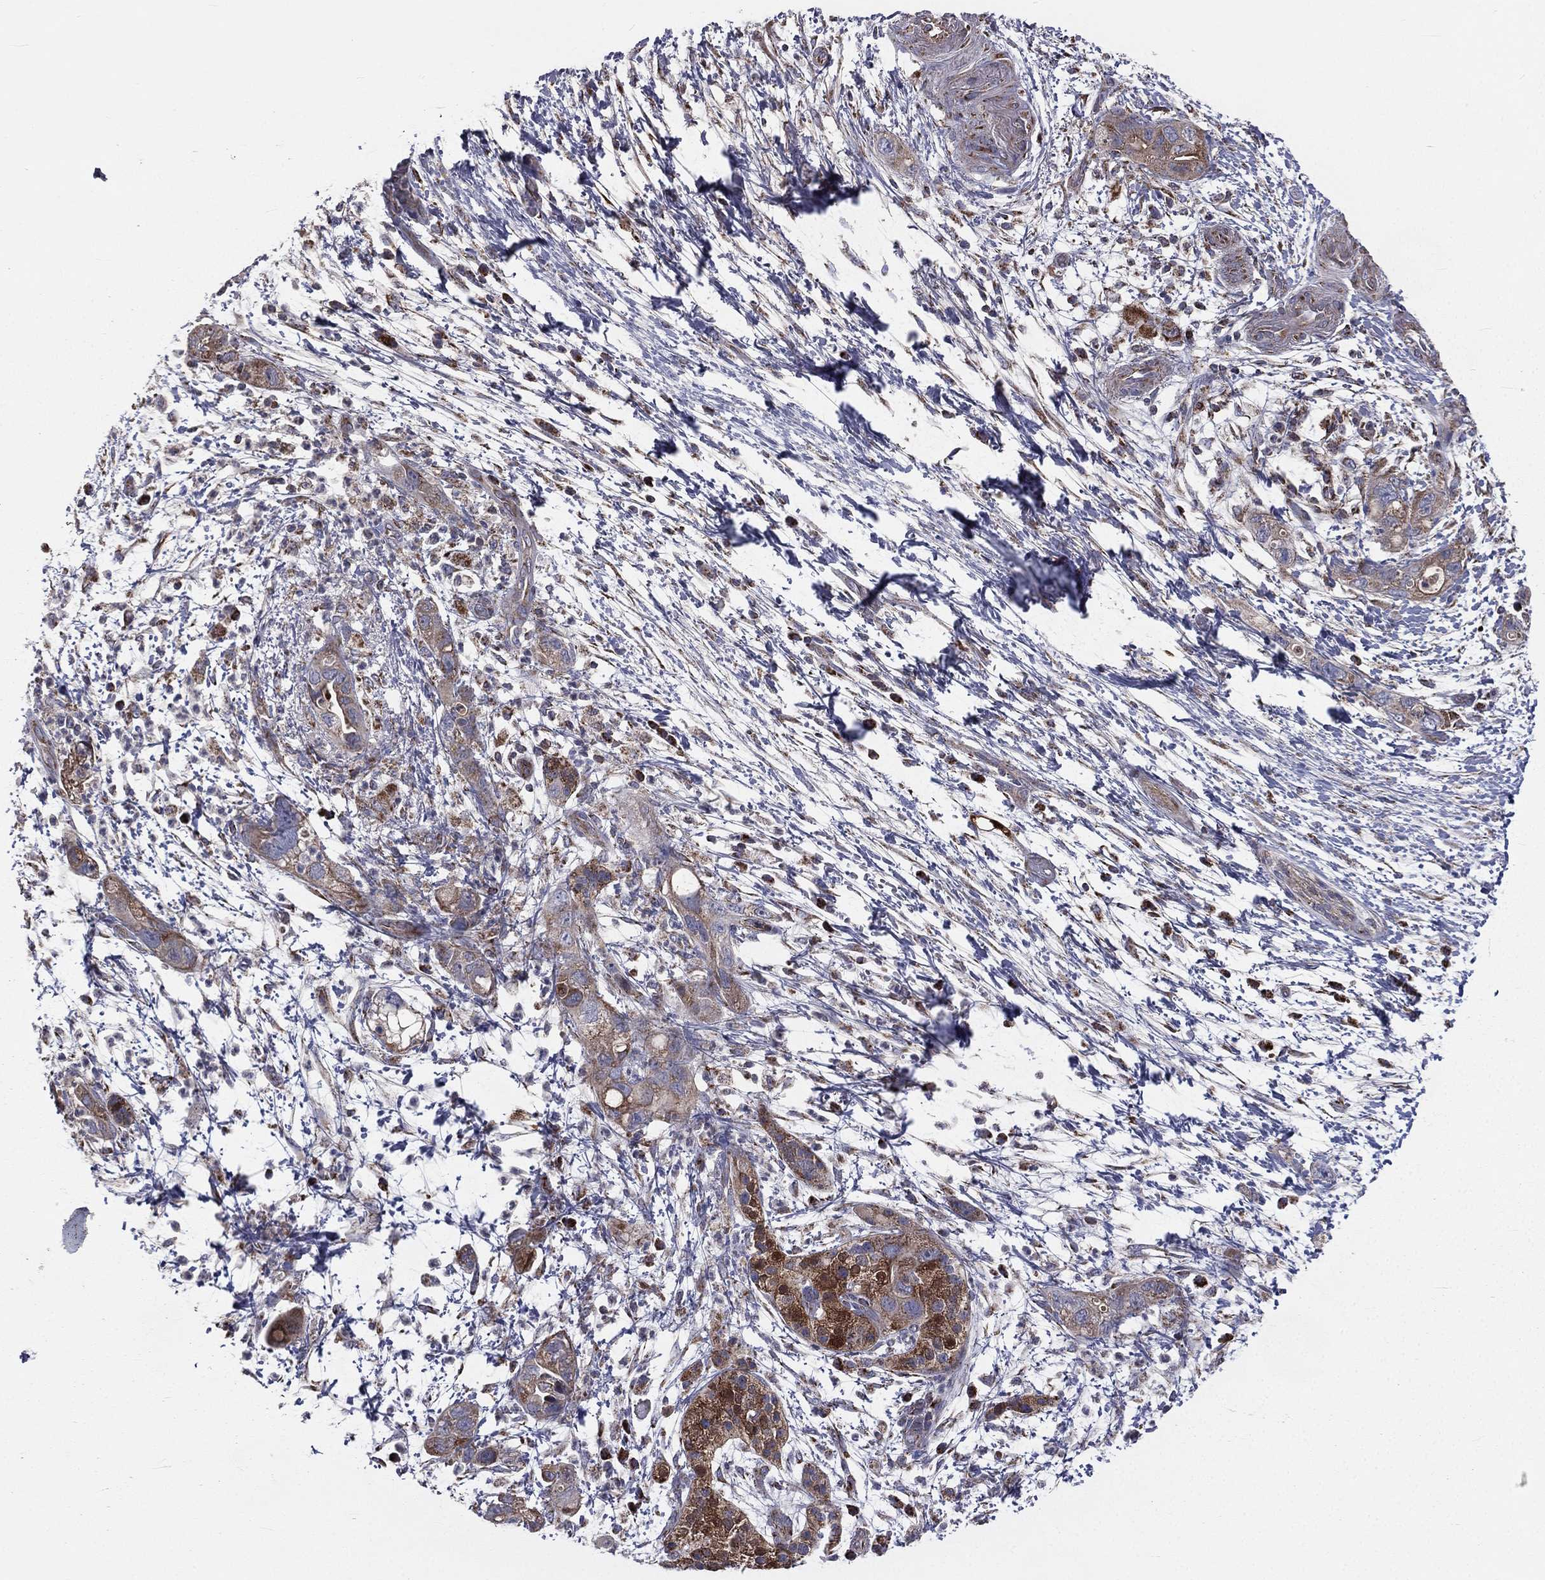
{"staining": {"intensity": "strong", "quantity": "<25%", "location": "cytoplasmic/membranous"}, "tissue": "pancreatic cancer", "cell_type": "Tumor cells", "image_type": "cancer", "snomed": [{"axis": "morphology", "description": "Adenocarcinoma, NOS"}, {"axis": "topography", "description": "Pancreas"}], "caption": "The photomicrograph demonstrates staining of pancreatic adenocarcinoma, revealing strong cytoplasmic/membranous protein expression (brown color) within tumor cells.", "gene": "GPD1", "patient": {"sex": "female", "age": 72}}